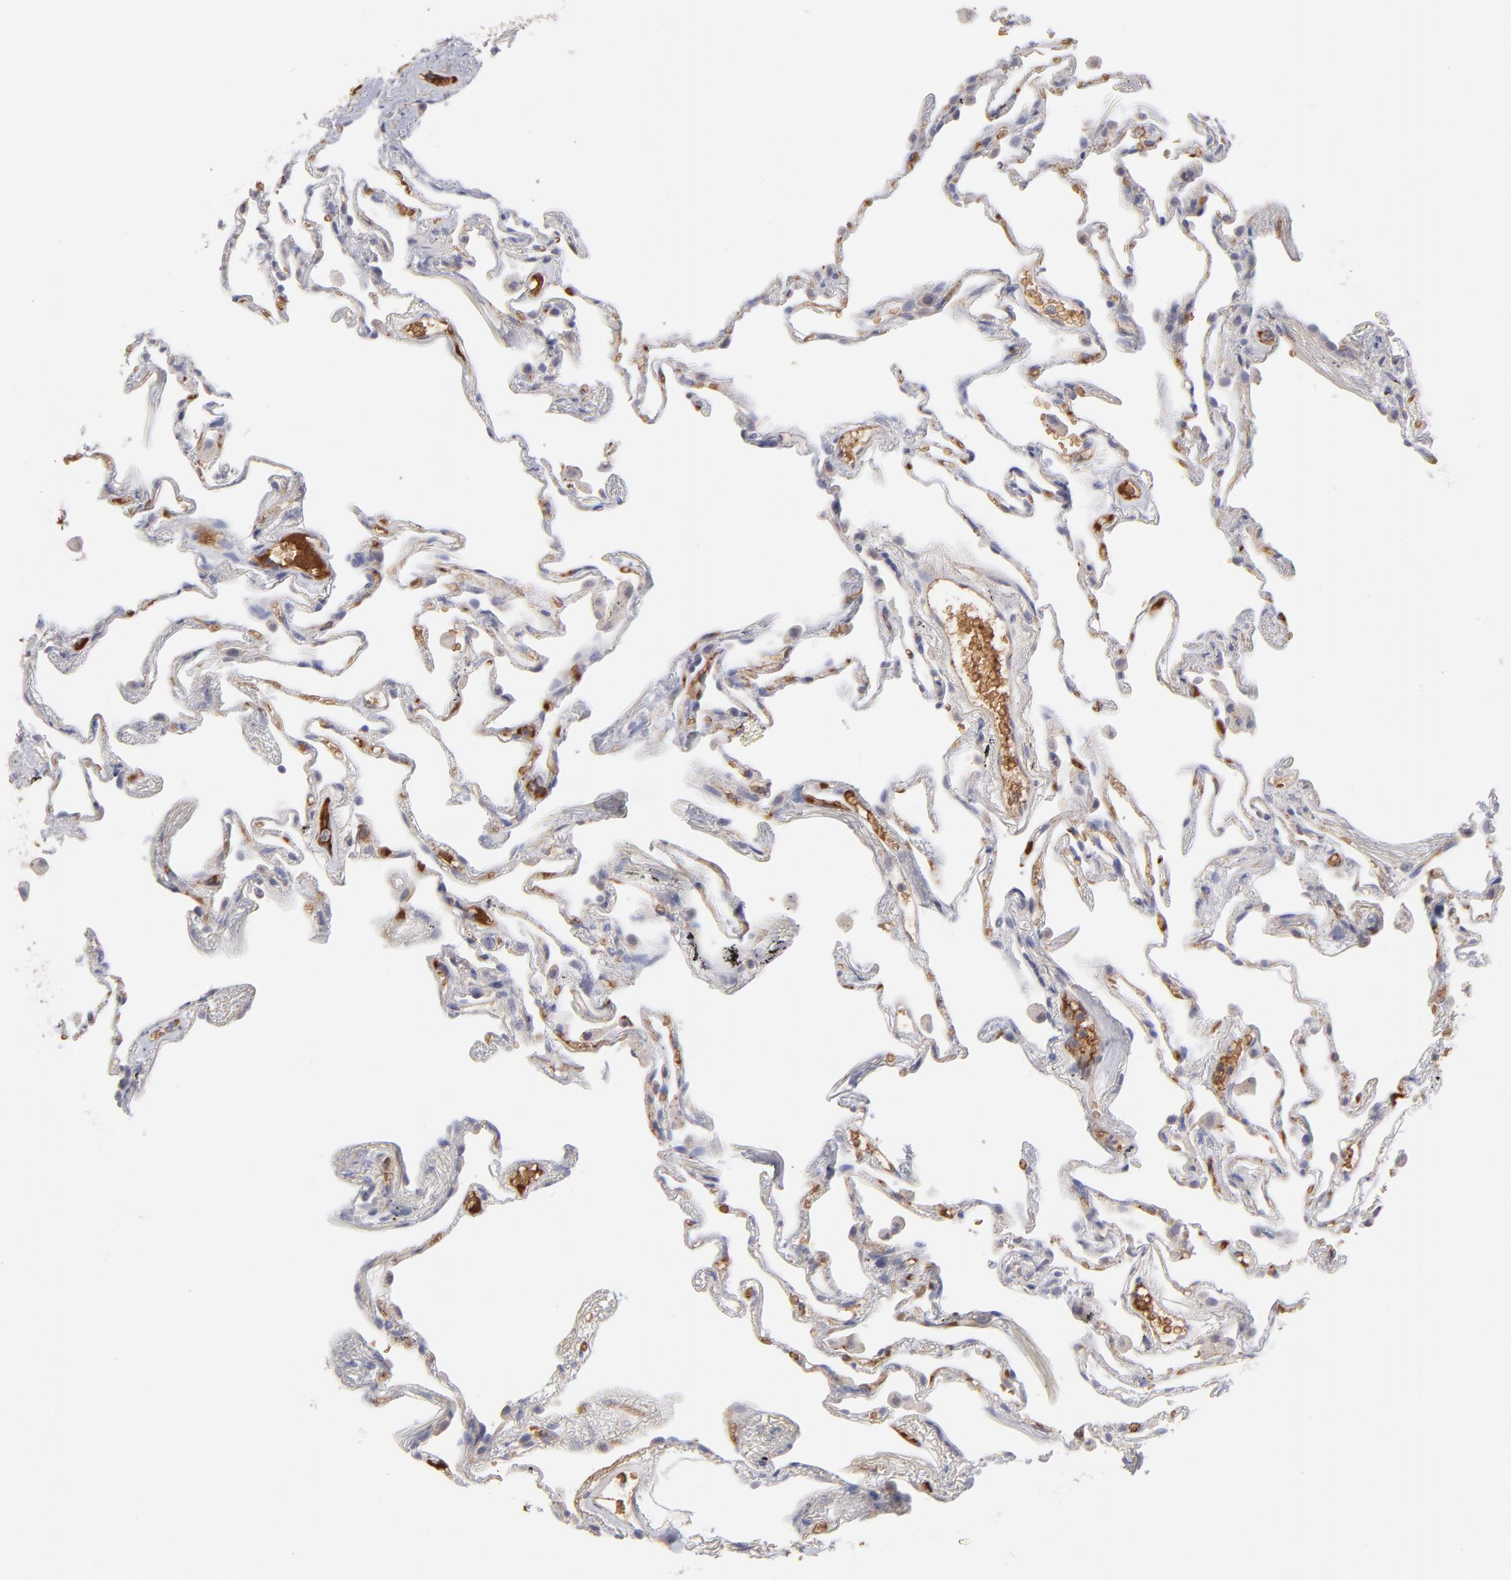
{"staining": {"intensity": "negative", "quantity": "none", "location": "none"}, "tissue": "lung", "cell_type": "Alveolar cells", "image_type": "normal", "snomed": [{"axis": "morphology", "description": "Normal tissue, NOS"}, {"axis": "morphology", "description": "Inflammation, NOS"}, {"axis": "topography", "description": "Lung"}], "caption": "High magnification brightfield microscopy of normal lung stained with DAB (3,3'-diaminobenzidine) (brown) and counterstained with hematoxylin (blue): alveolar cells show no significant staining. (Brightfield microscopy of DAB (3,3'-diaminobenzidine) IHC at high magnification).", "gene": "F13B", "patient": {"sex": "male", "age": 69}}